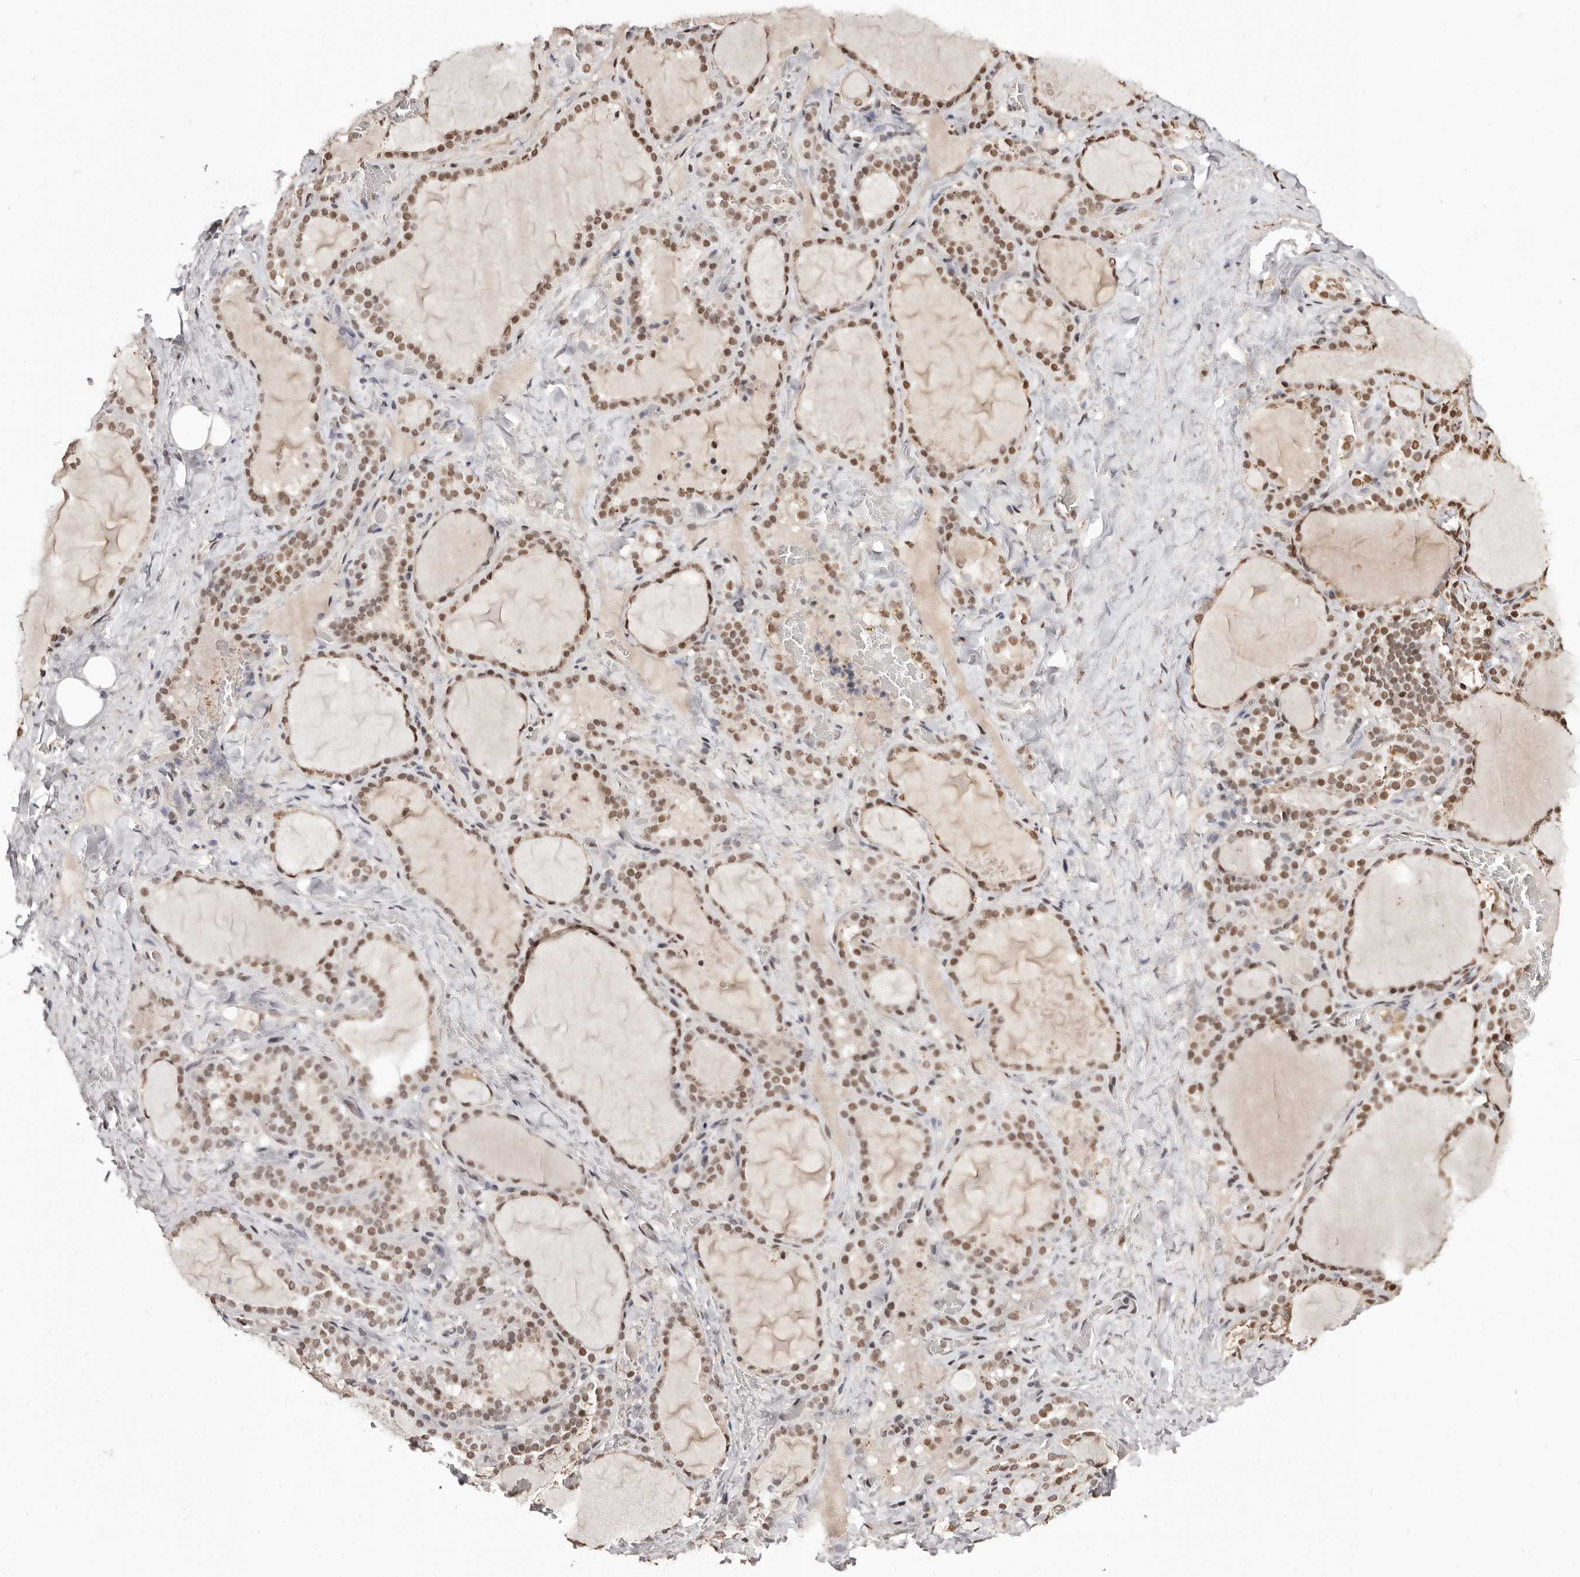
{"staining": {"intensity": "moderate", "quantity": ">75%", "location": "nuclear"}, "tissue": "thyroid gland", "cell_type": "Glandular cells", "image_type": "normal", "snomed": [{"axis": "morphology", "description": "Normal tissue, NOS"}, {"axis": "topography", "description": "Thyroid gland"}], "caption": "A photomicrograph of thyroid gland stained for a protein demonstrates moderate nuclear brown staining in glandular cells. Immunohistochemistry (ihc) stains the protein of interest in brown and the nuclei are stained blue.", "gene": "BICRAL", "patient": {"sex": "female", "age": 22}}